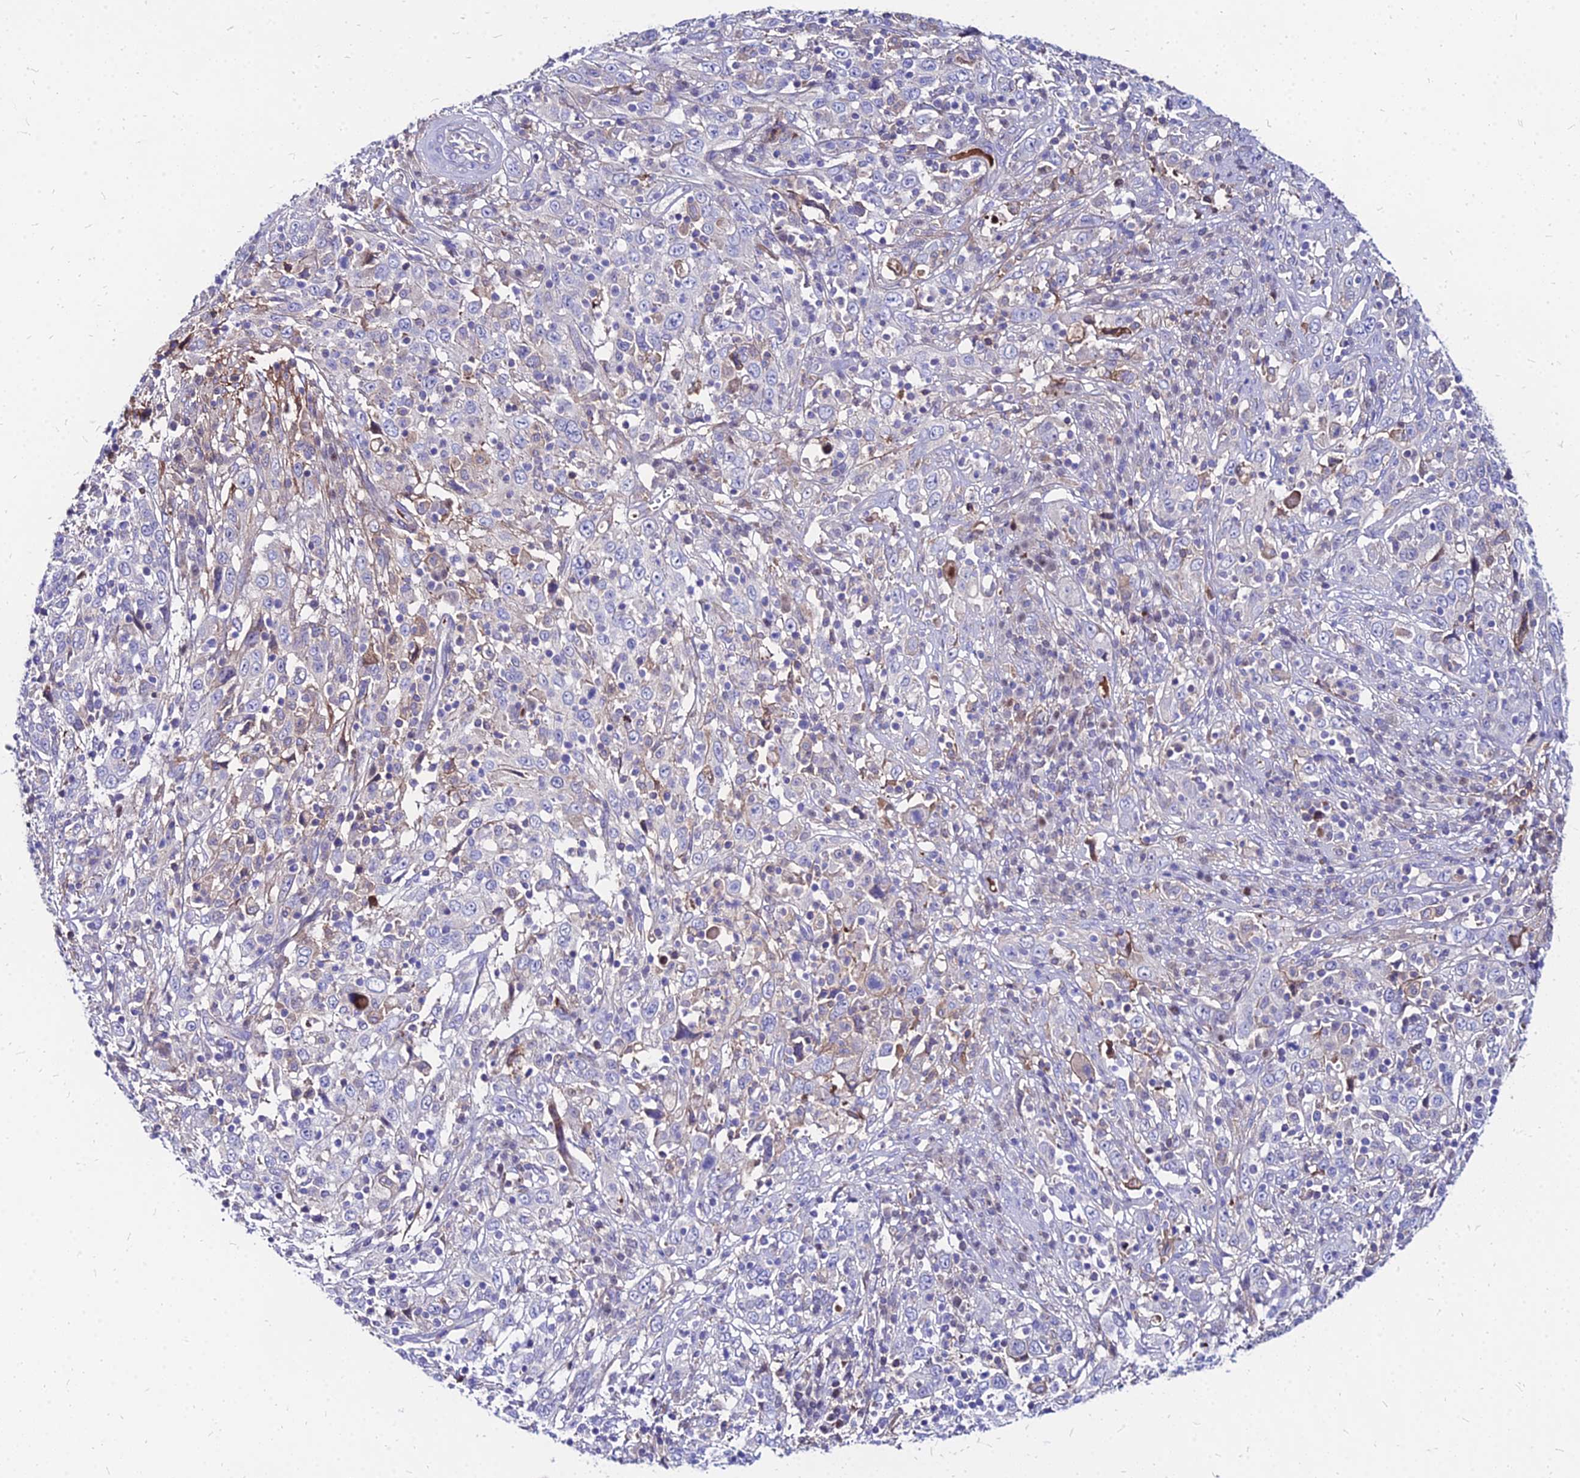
{"staining": {"intensity": "negative", "quantity": "none", "location": "none"}, "tissue": "cervical cancer", "cell_type": "Tumor cells", "image_type": "cancer", "snomed": [{"axis": "morphology", "description": "Squamous cell carcinoma, NOS"}, {"axis": "topography", "description": "Cervix"}], "caption": "There is no significant staining in tumor cells of cervical squamous cell carcinoma.", "gene": "ACSM6", "patient": {"sex": "female", "age": 46}}